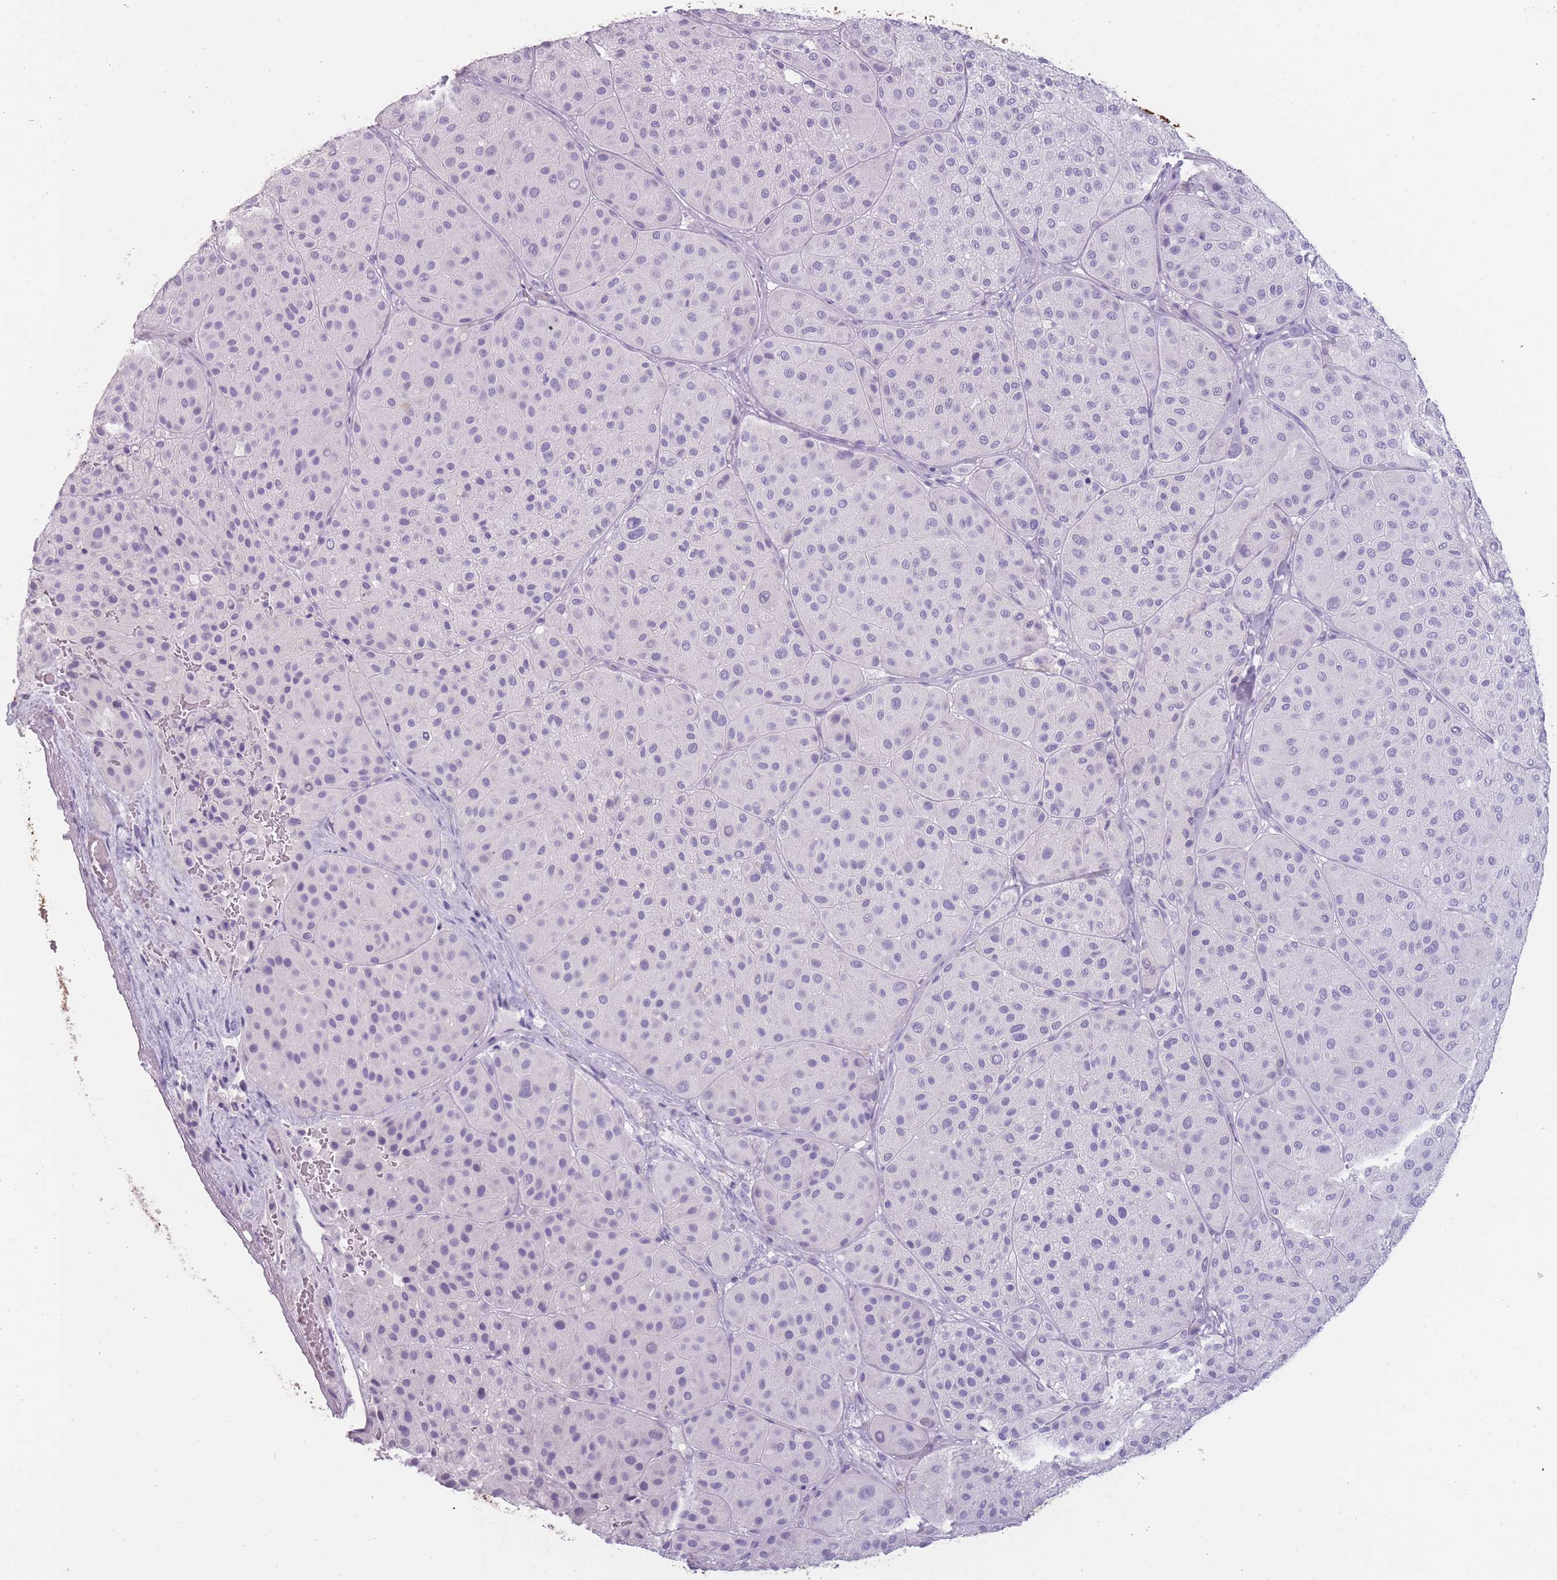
{"staining": {"intensity": "negative", "quantity": "none", "location": "none"}, "tissue": "melanoma", "cell_type": "Tumor cells", "image_type": "cancer", "snomed": [{"axis": "morphology", "description": "Malignant melanoma, Metastatic site"}, {"axis": "topography", "description": "Smooth muscle"}], "caption": "Histopathology image shows no significant protein staining in tumor cells of malignant melanoma (metastatic site).", "gene": "PPFIA3", "patient": {"sex": "male", "age": 41}}